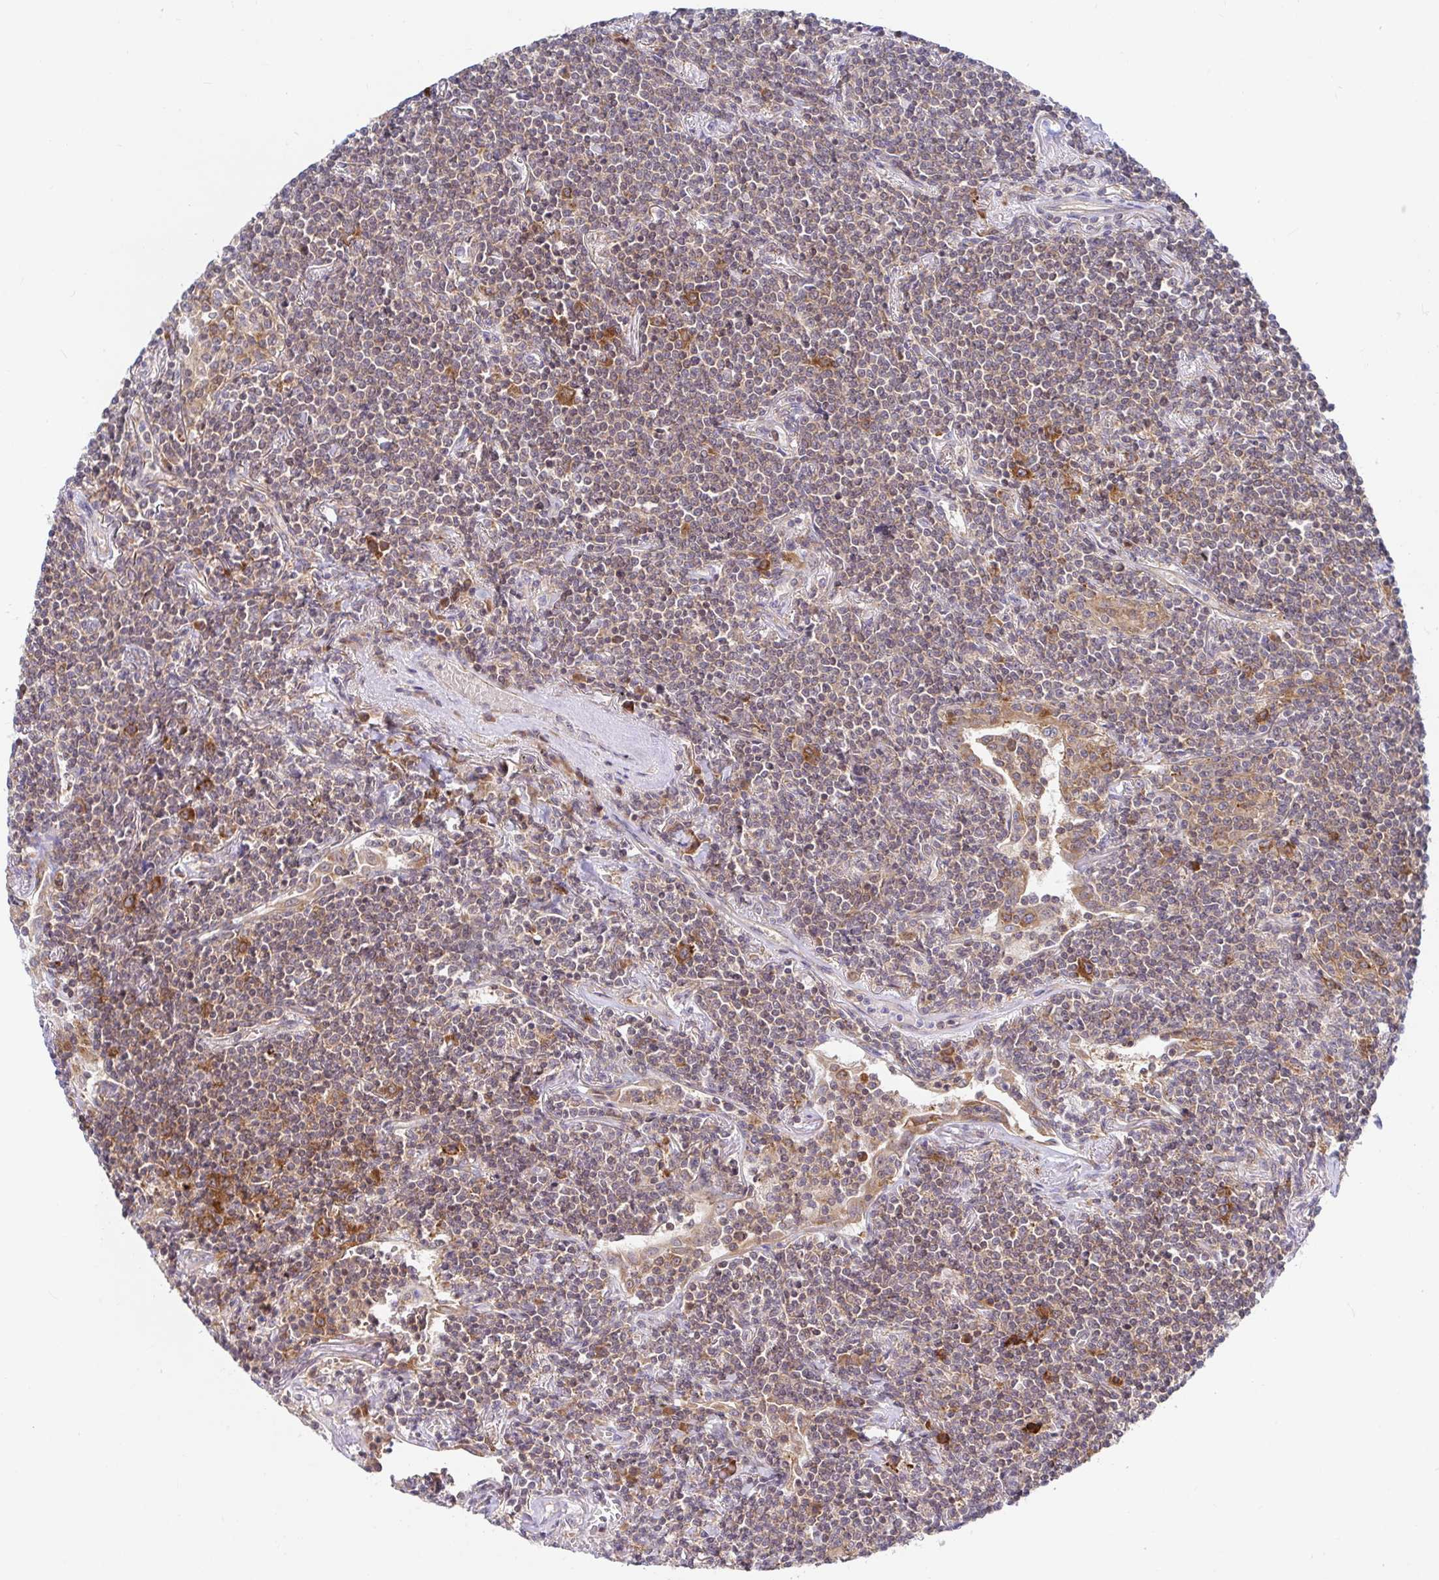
{"staining": {"intensity": "weak", "quantity": "25%-75%", "location": "cytoplasmic/membranous"}, "tissue": "lymphoma", "cell_type": "Tumor cells", "image_type": "cancer", "snomed": [{"axis": "morphology", "description": "Malignant lymphoma, non-Hodgkin's type, Low grade"}, {"axis": "topography", "description": "Lung"}], "caption": "Protein expression analysis of human lymphoma reveals weak cytoplasmic/membranous positivity in about 25%-75% of tumor cells.", "gene": "LARP1", "patient": {"sex": "female", "age": 71}}